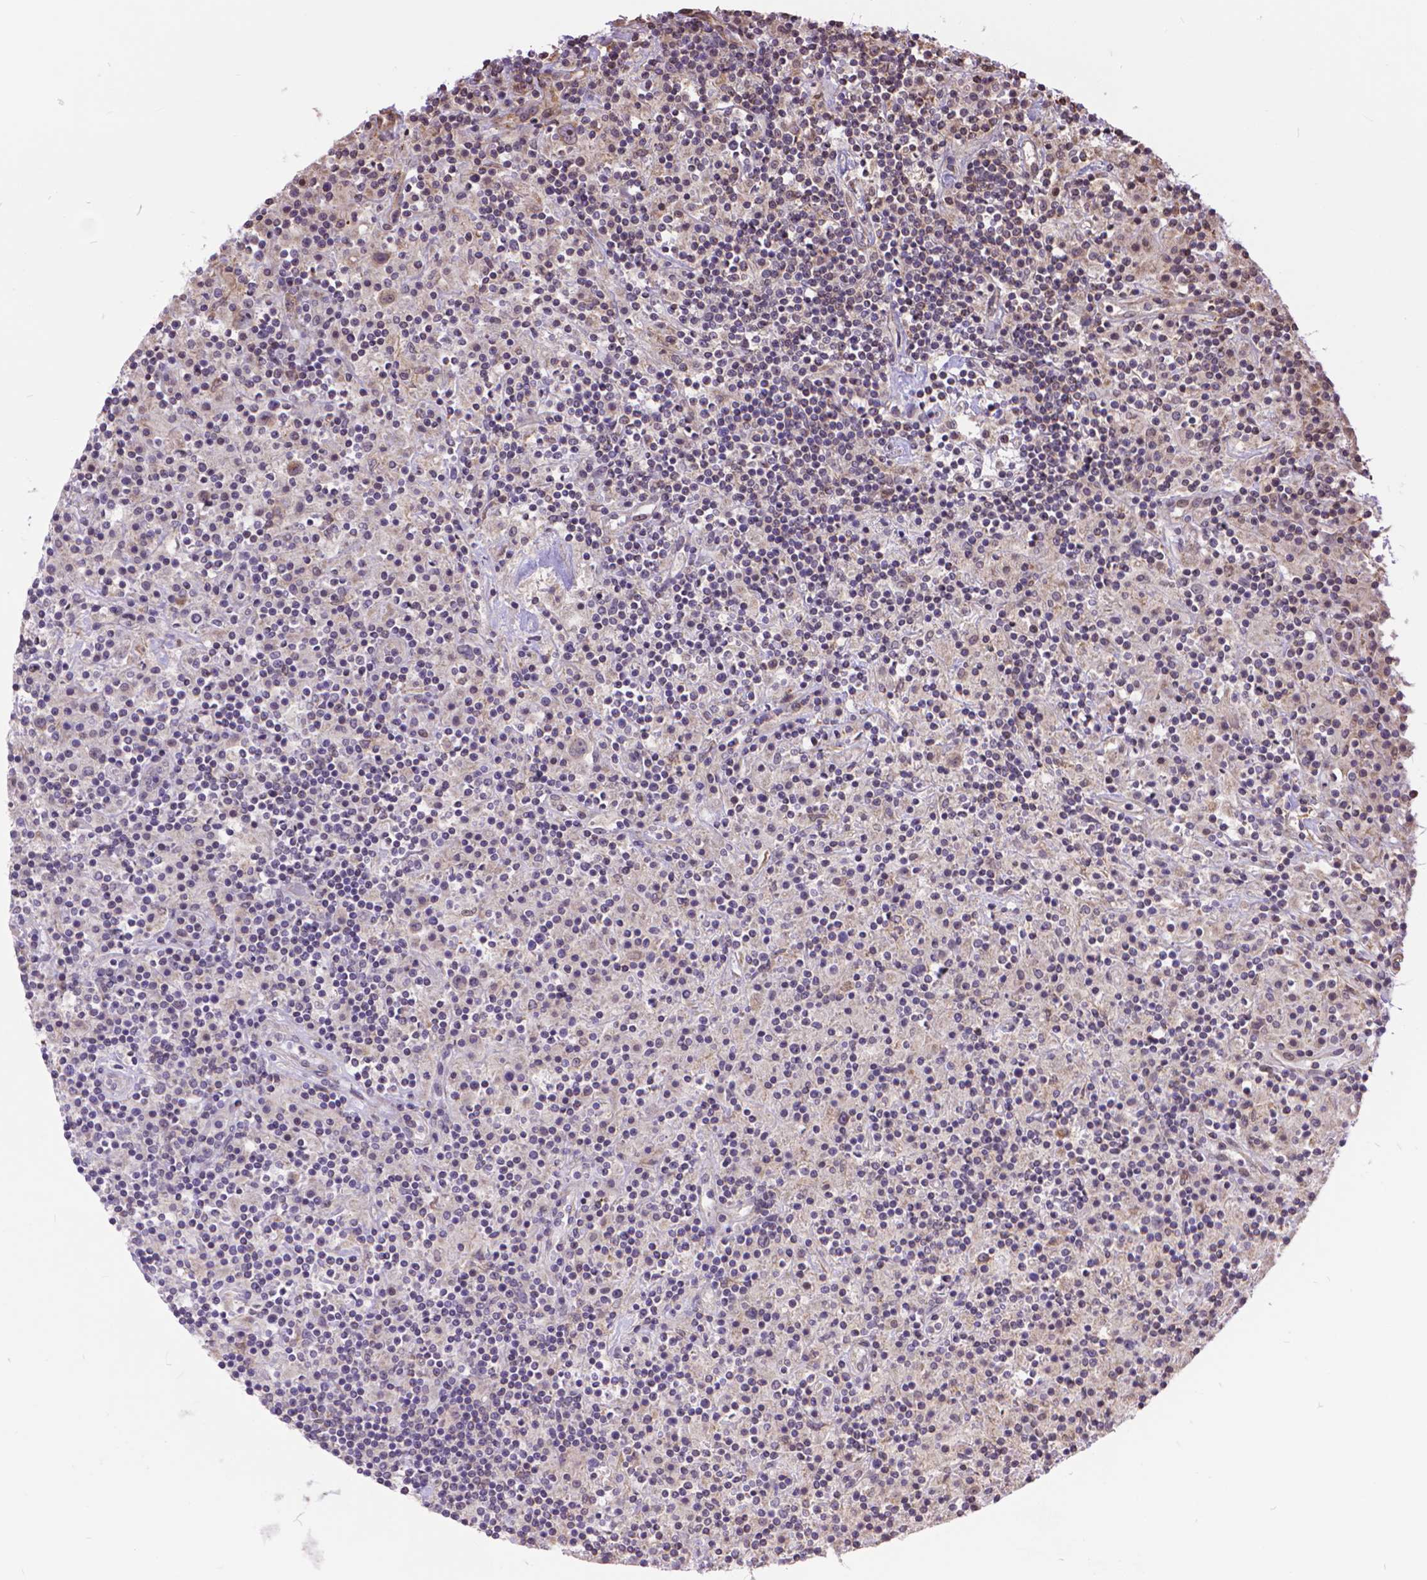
{"staining": {"intensity": "negative", "quantity": "none", "location": "none"}, "tissue": "lymphoma", "cell_type": "Tumor cells", "image_type": "cancer", "snomed": [{"axis": "morphology", "description": "Hodgkin's disease, NOS"}, {"axis": "topography", "description": "Lymph node"}], "caption": "DAB immunohistochemical staining of Hodgkin's disease reveals no significant positivity in tumor cells. (IHC, brightfield microscopy, high magnification).", "gene": "TMEM135", "patient": {"sex": "male", "age": 70}}